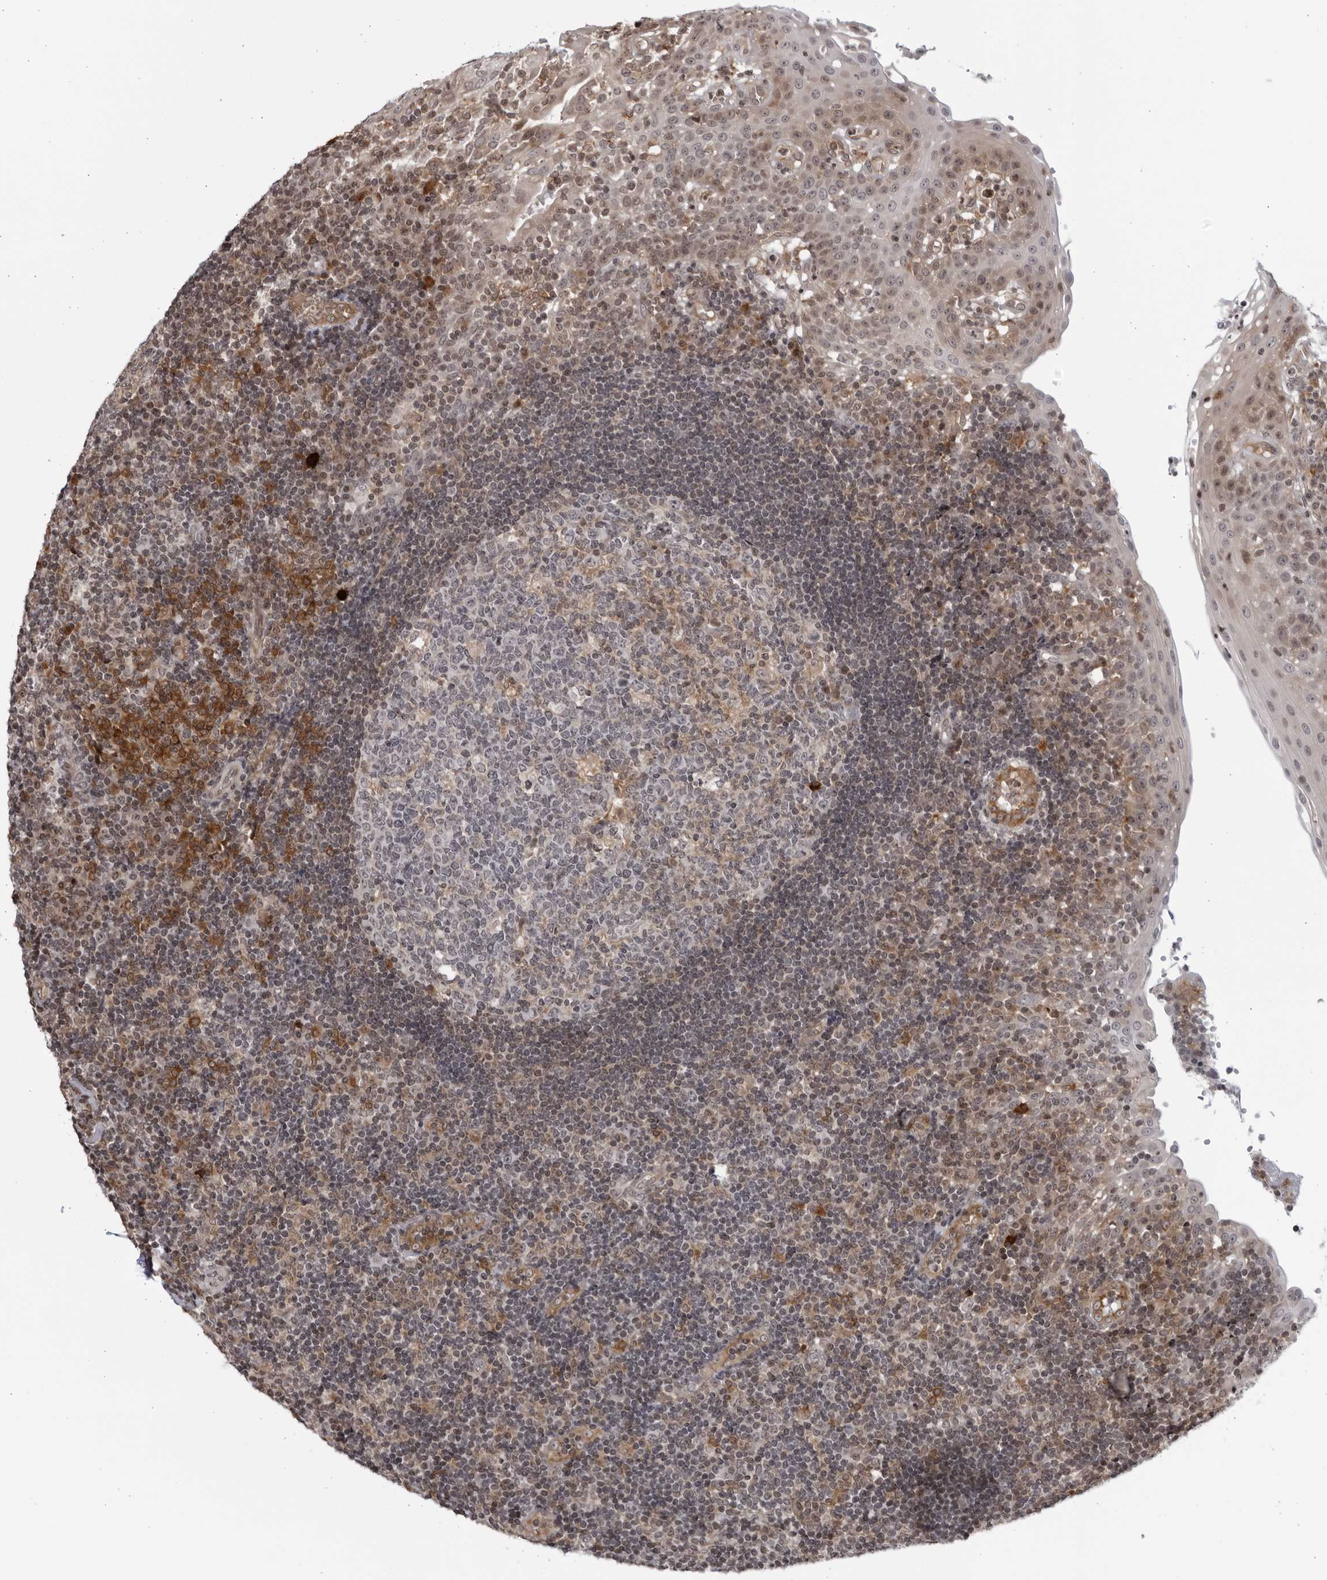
{"staining": {"intensity": "weak", "quantity": "<25%", "location": "cytoplasmic/membranous"}, "tissue": "tonsil", "cell_type": "Germinal center cells", "image_type": "normal", "snomed": [{"axis": "morphology", "description": "Normal tissue, NOS"}, {"axis": "topography", "description": "Tonsil"}], "caption": "Immunohistochemistry of benign human tonsil demonstrates no positivity in germinal center cells.", "gene": "DTL", "patient": {"sex": "female", "age": 40}}